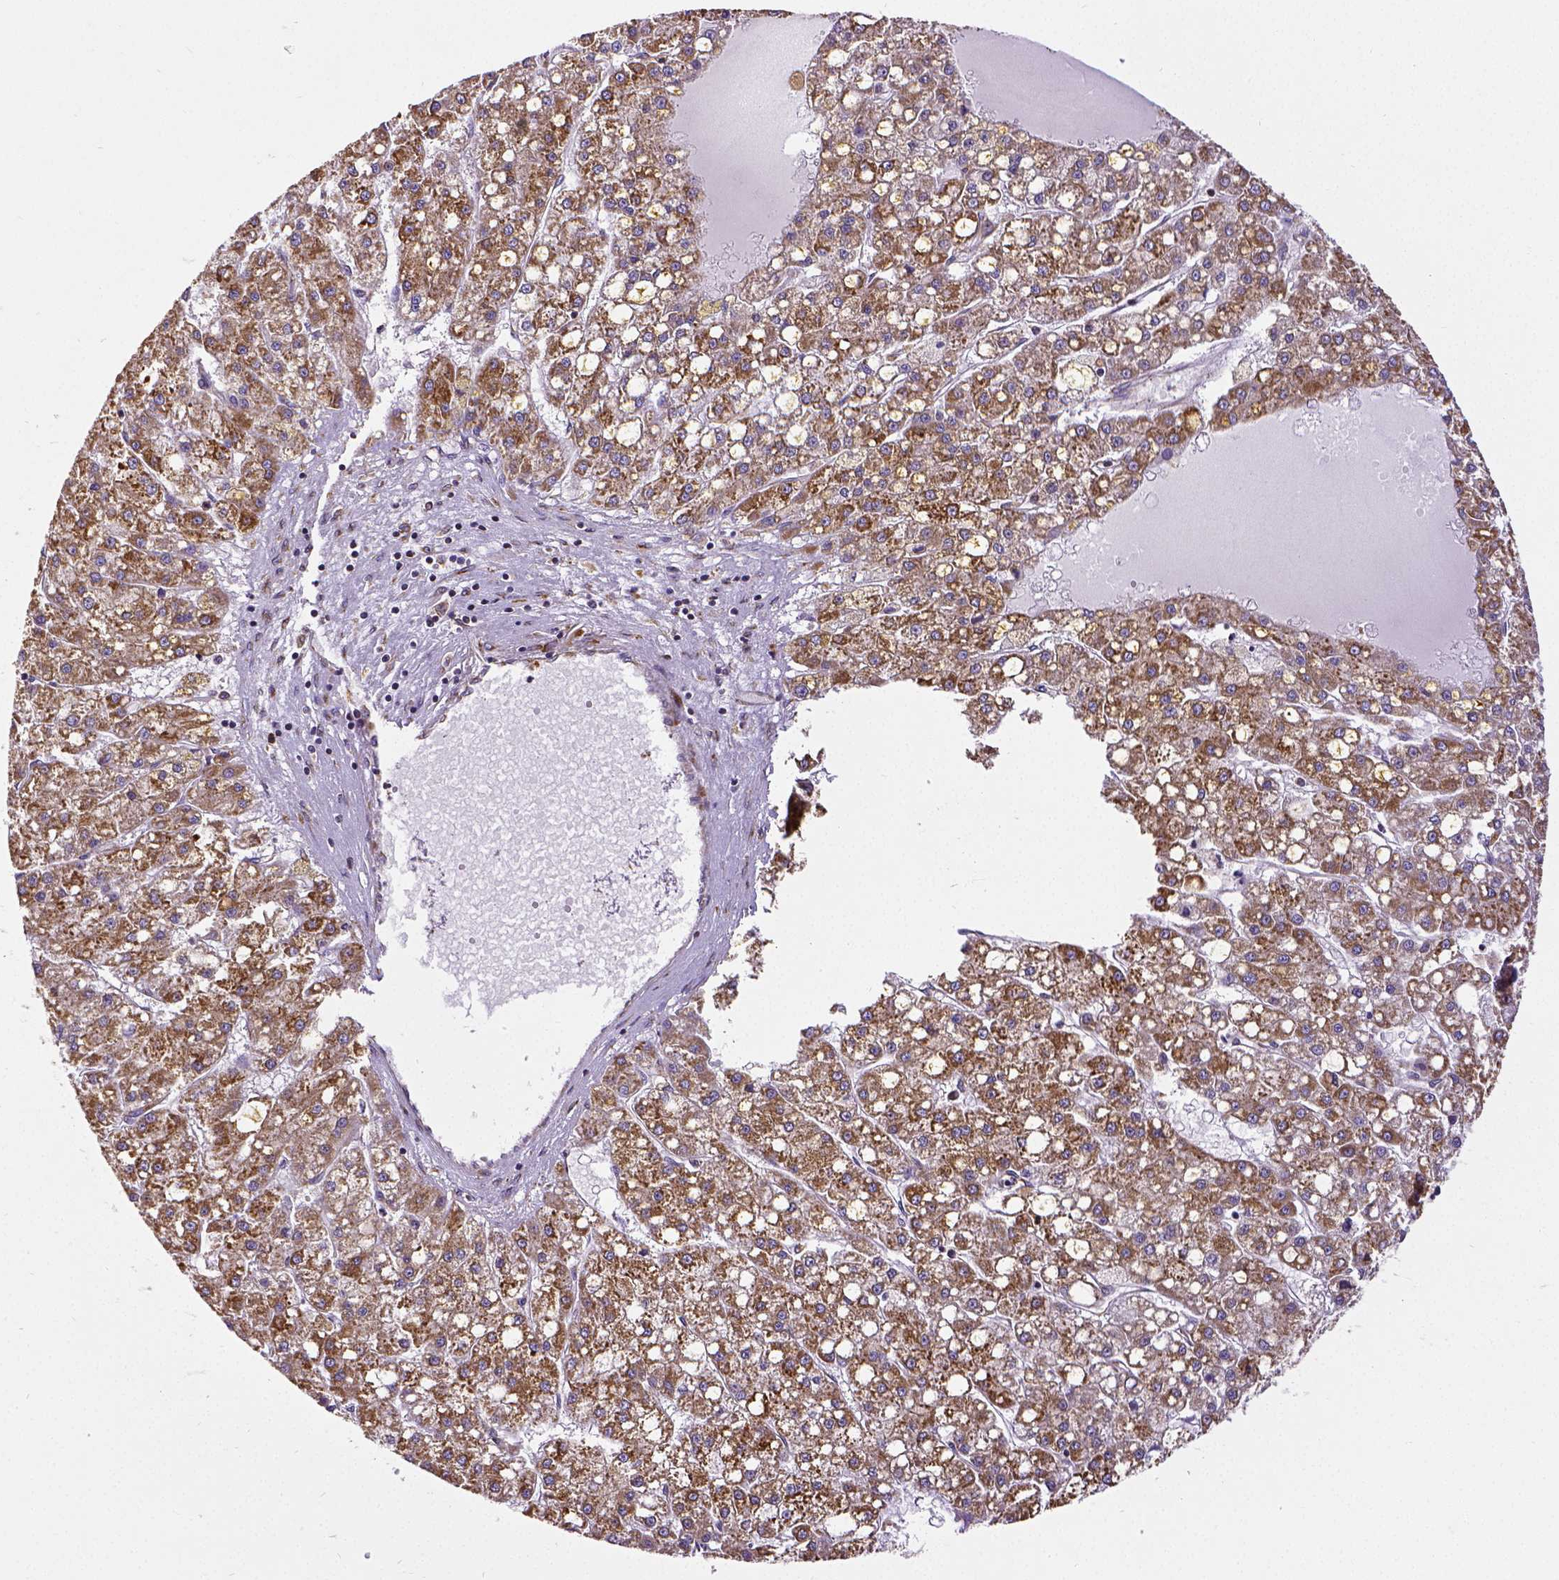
{"staining": {"intensity": "moderate", "quantity": ">75%", "location": "cytoplasmic/membranous"}, "tissue": "liver cancer", "cell_type": "Tumor cells", "image_type": "cancer", "snomed": [{"axis": "morphology", "description": "Carcinoma, Hepatocellular, NOS"}, {"axis": "topography", "description": "Liver"}], "caption": "Immunohistochemical staining of liver cancer exhibits moderate cytoplasmic/membranous protein positivity in approximately >75% of tumor cells.", "gene": "MTDH", "patient": {"sex": "male", "age": 67}}